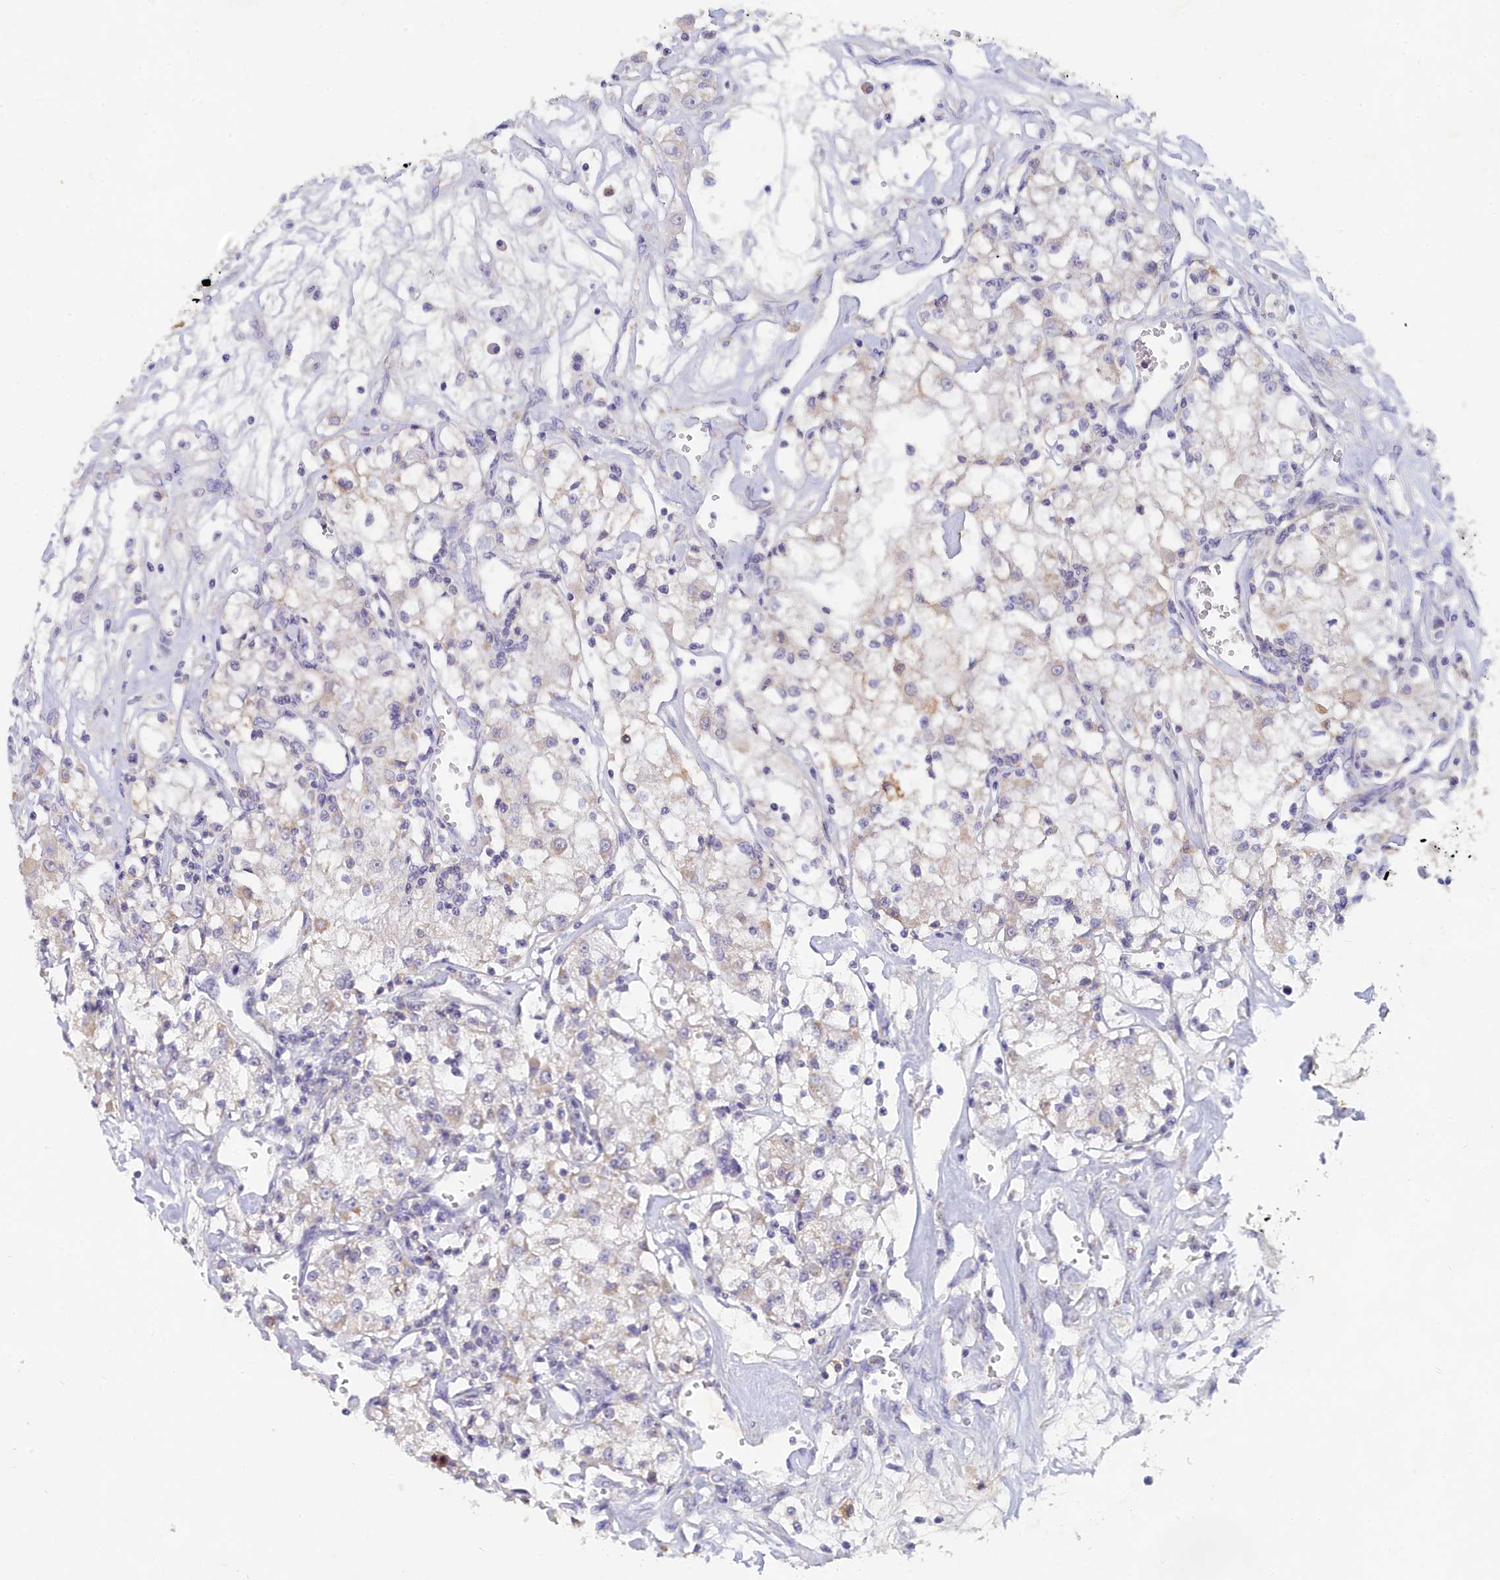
{"staining": {"intensity": "weak", "quantity": "<25%", "location": "cytoplasmic/membranous"}, "tissue": "renal cancer", "cell_type": "Tumor cells", "image_type": "cancer", "snomed": [{"axis": "morphology", "description": "Adenocarcinoma, NOS"}, {"axis": "topography", "description": "Kidney"}], "caption": "The micrograph displays no staining of tumor cells in renal cancer.", "gene": "LRIF1", "patient": {"sex": "female", "age": 59}}